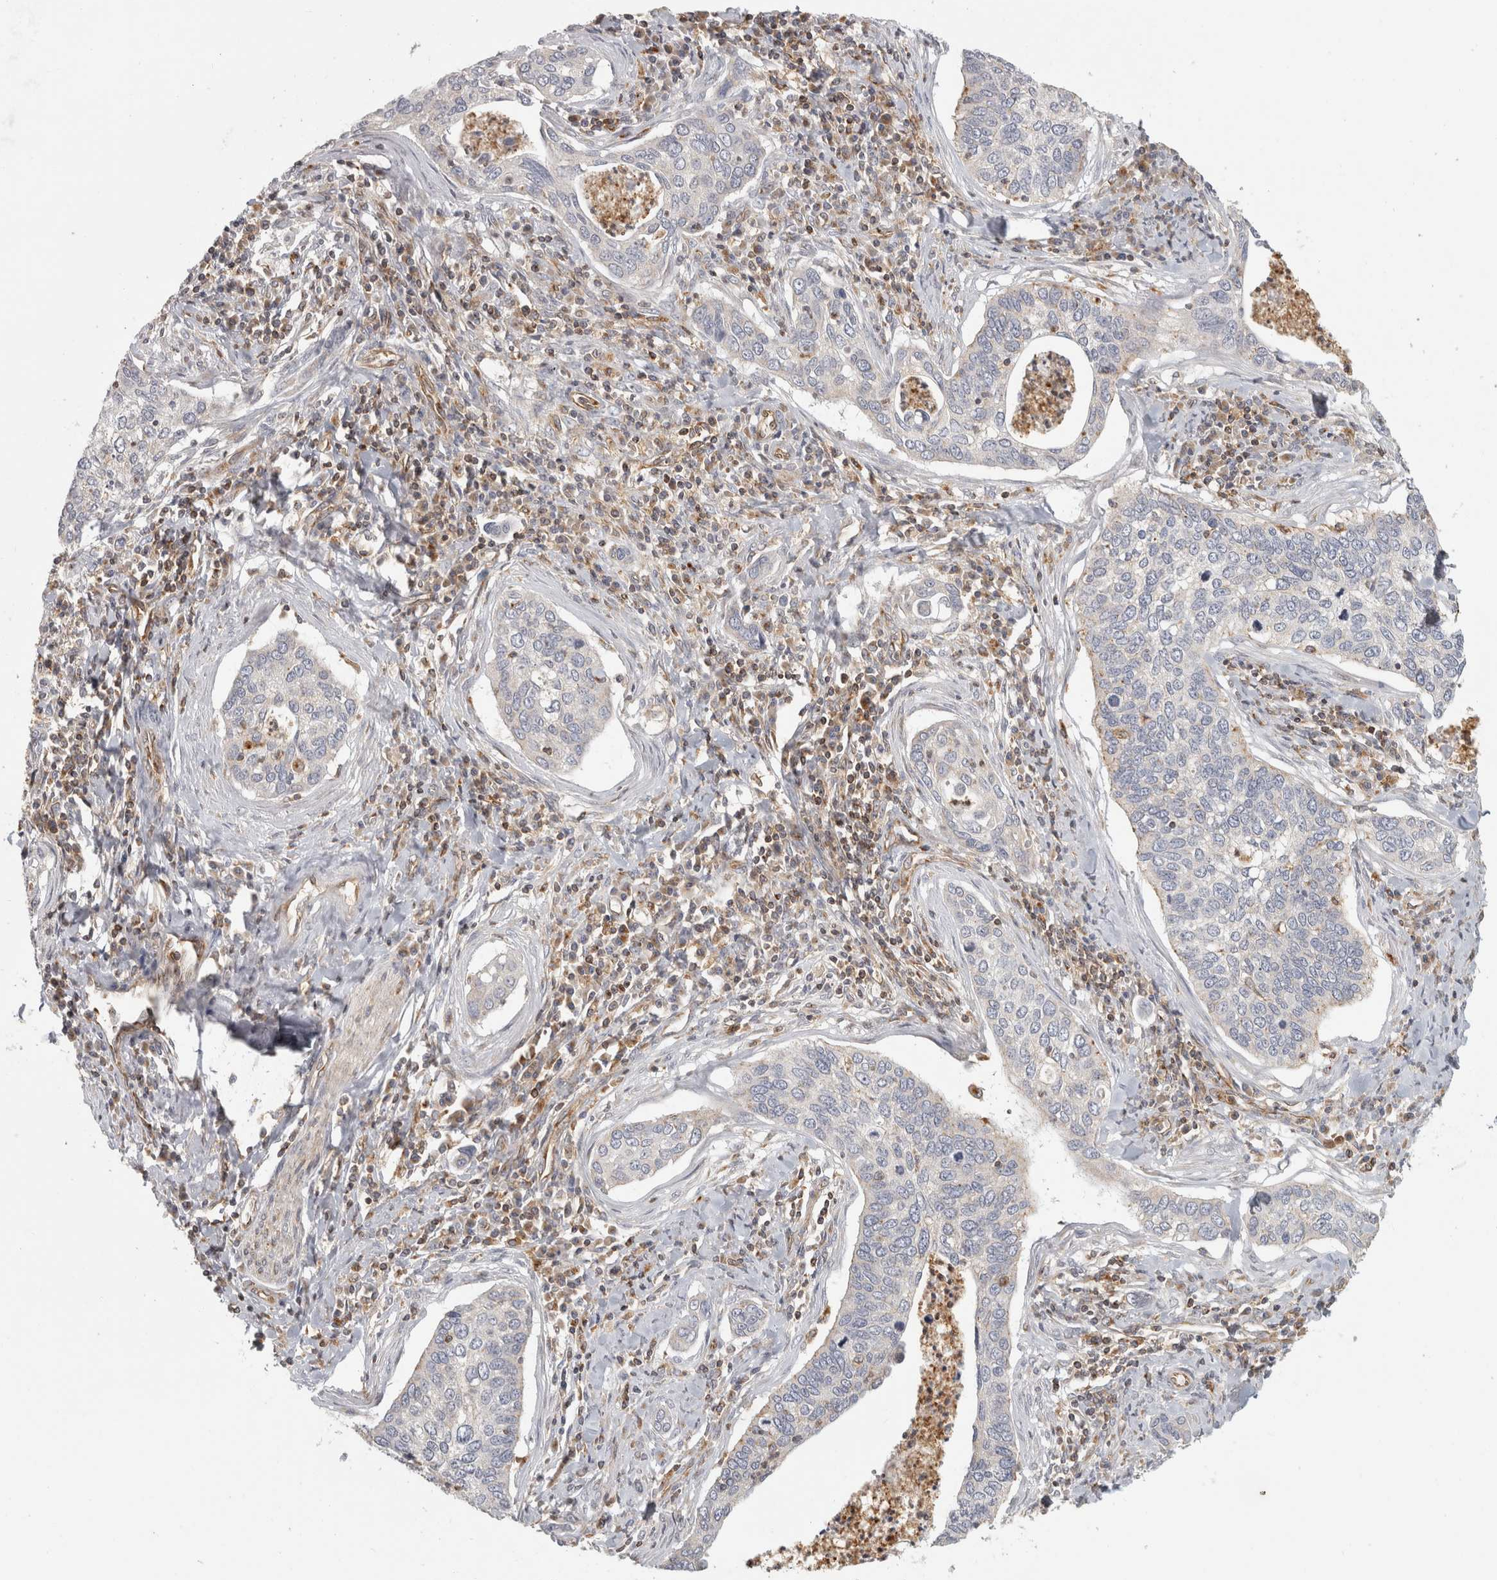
{"staining": {"intensity": "moderate", "quantity": "<25%", "location": "cytoplasmic/membranous"}, "tissue": "cervical cancer", "cell_type": "Tumor cells", "image_type": "cancer", "snomed": [{"axis": "morphology", "description": "Squamous cell carcinoma, NOS"}, {"axis": "topography", "description": "Cervix"}], "caption": "Immunohistochemistry (DAB) staining of cervical cancer (squamous cell carcinoma) displays moderate cytoplasmic/membranous protein expression in about <25% of tumor cells.", "gene": "HLA-E", "patient": {"sex": "female", "age": 53}}